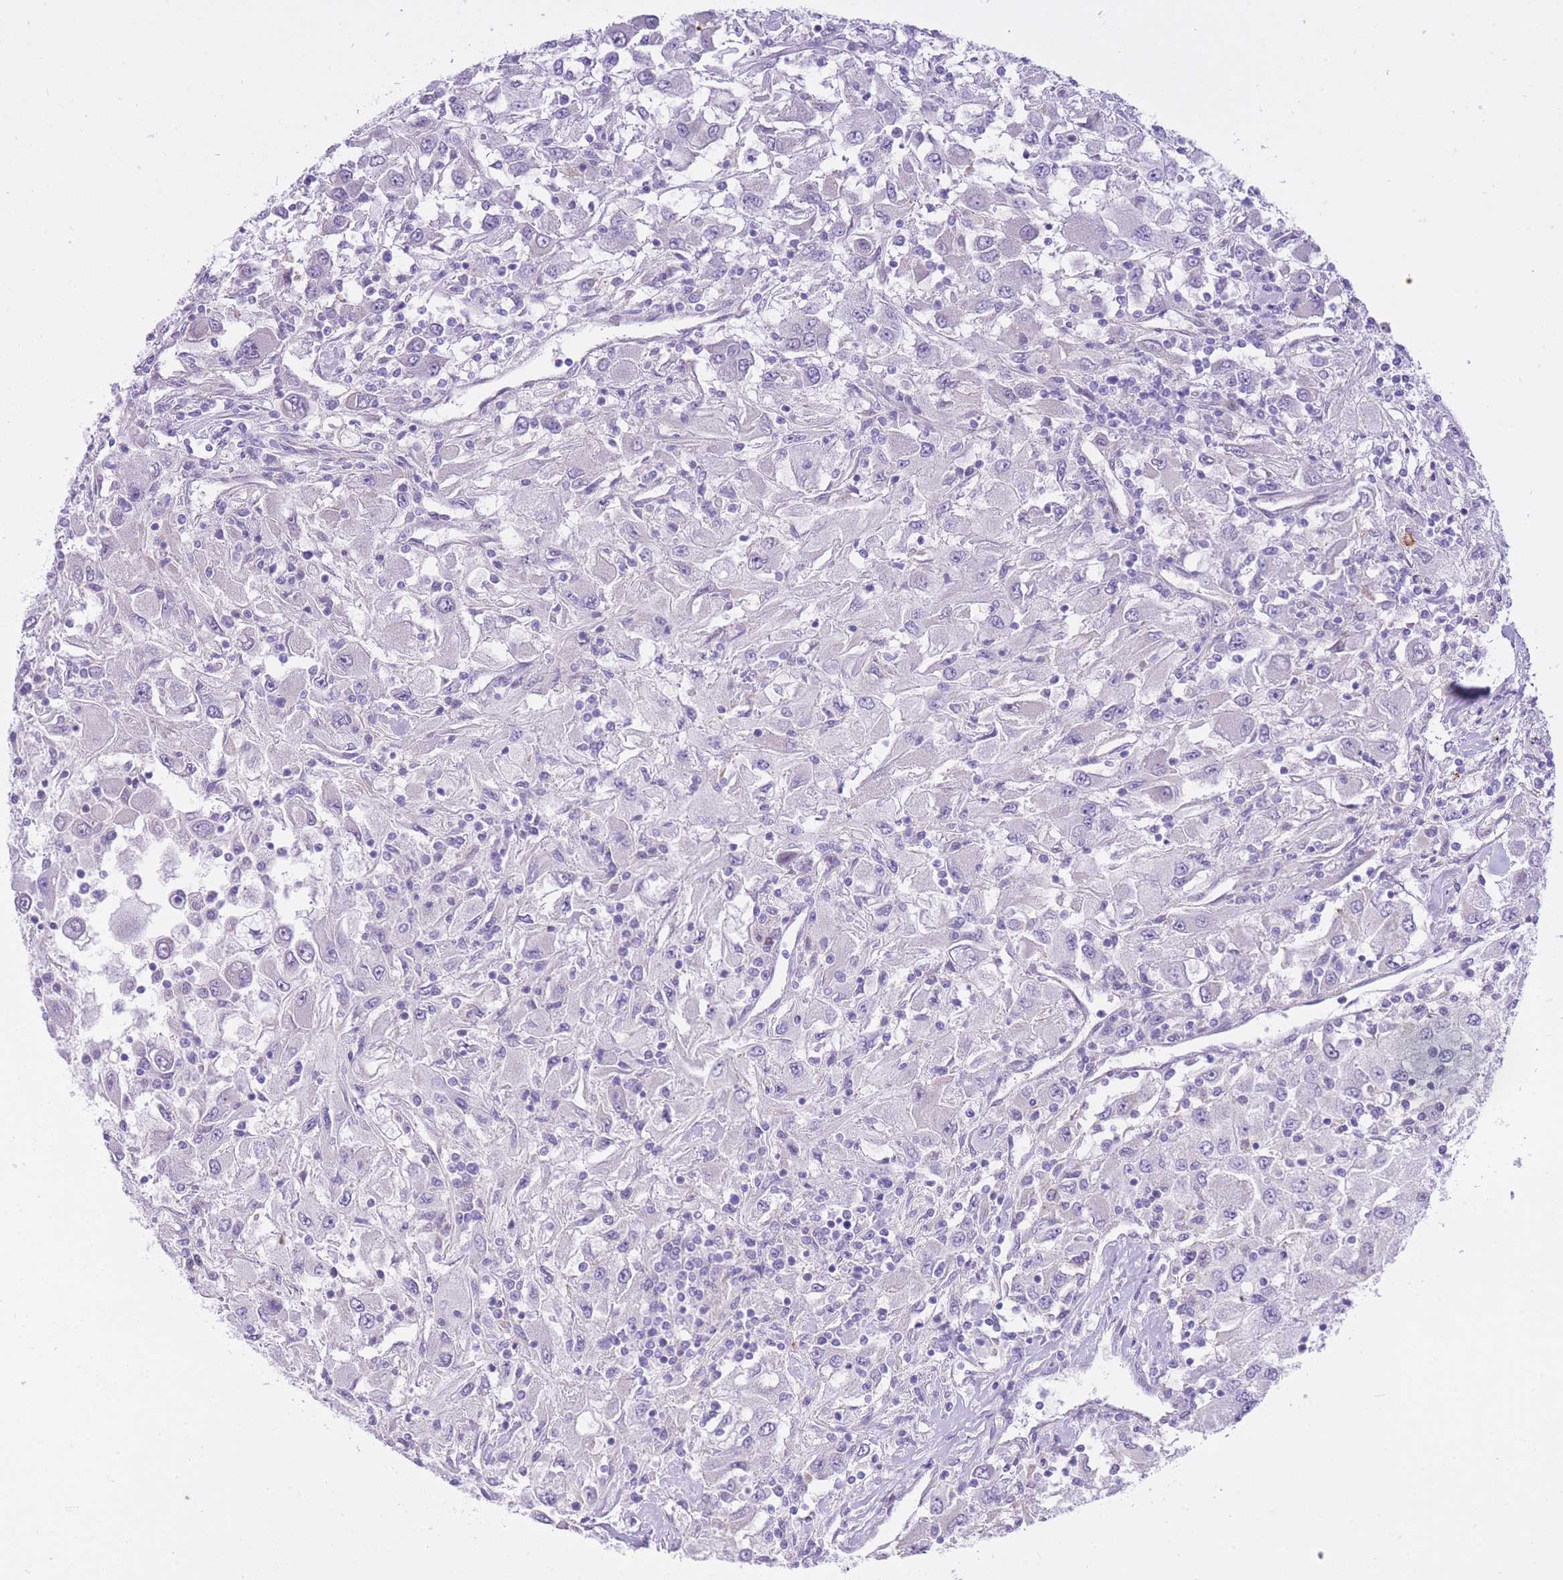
{"staining": {"intensity": "negative", "quantity": "none", "location": "none"}, "tissue": "renal cancer", "cell_type": "Tumor cells", "image_type": "cancer", "snomed": [{"axis": "morphology", "description": "Adenocarcinoma, NOS"}, {"axis": "topography", "description": "Kidney"}], "caption": "Immunohistochemical staining of renal cancer (adenocarcinoma) demonstrates no significant staining in tumor cells. (DAB (3,3'-diaminobenzidine) immunohistochemistry visualized using brightfield microscopy, high magnification).", "gene": "MEIOSIN", "patient": {"sex": "female", "age": 67}}